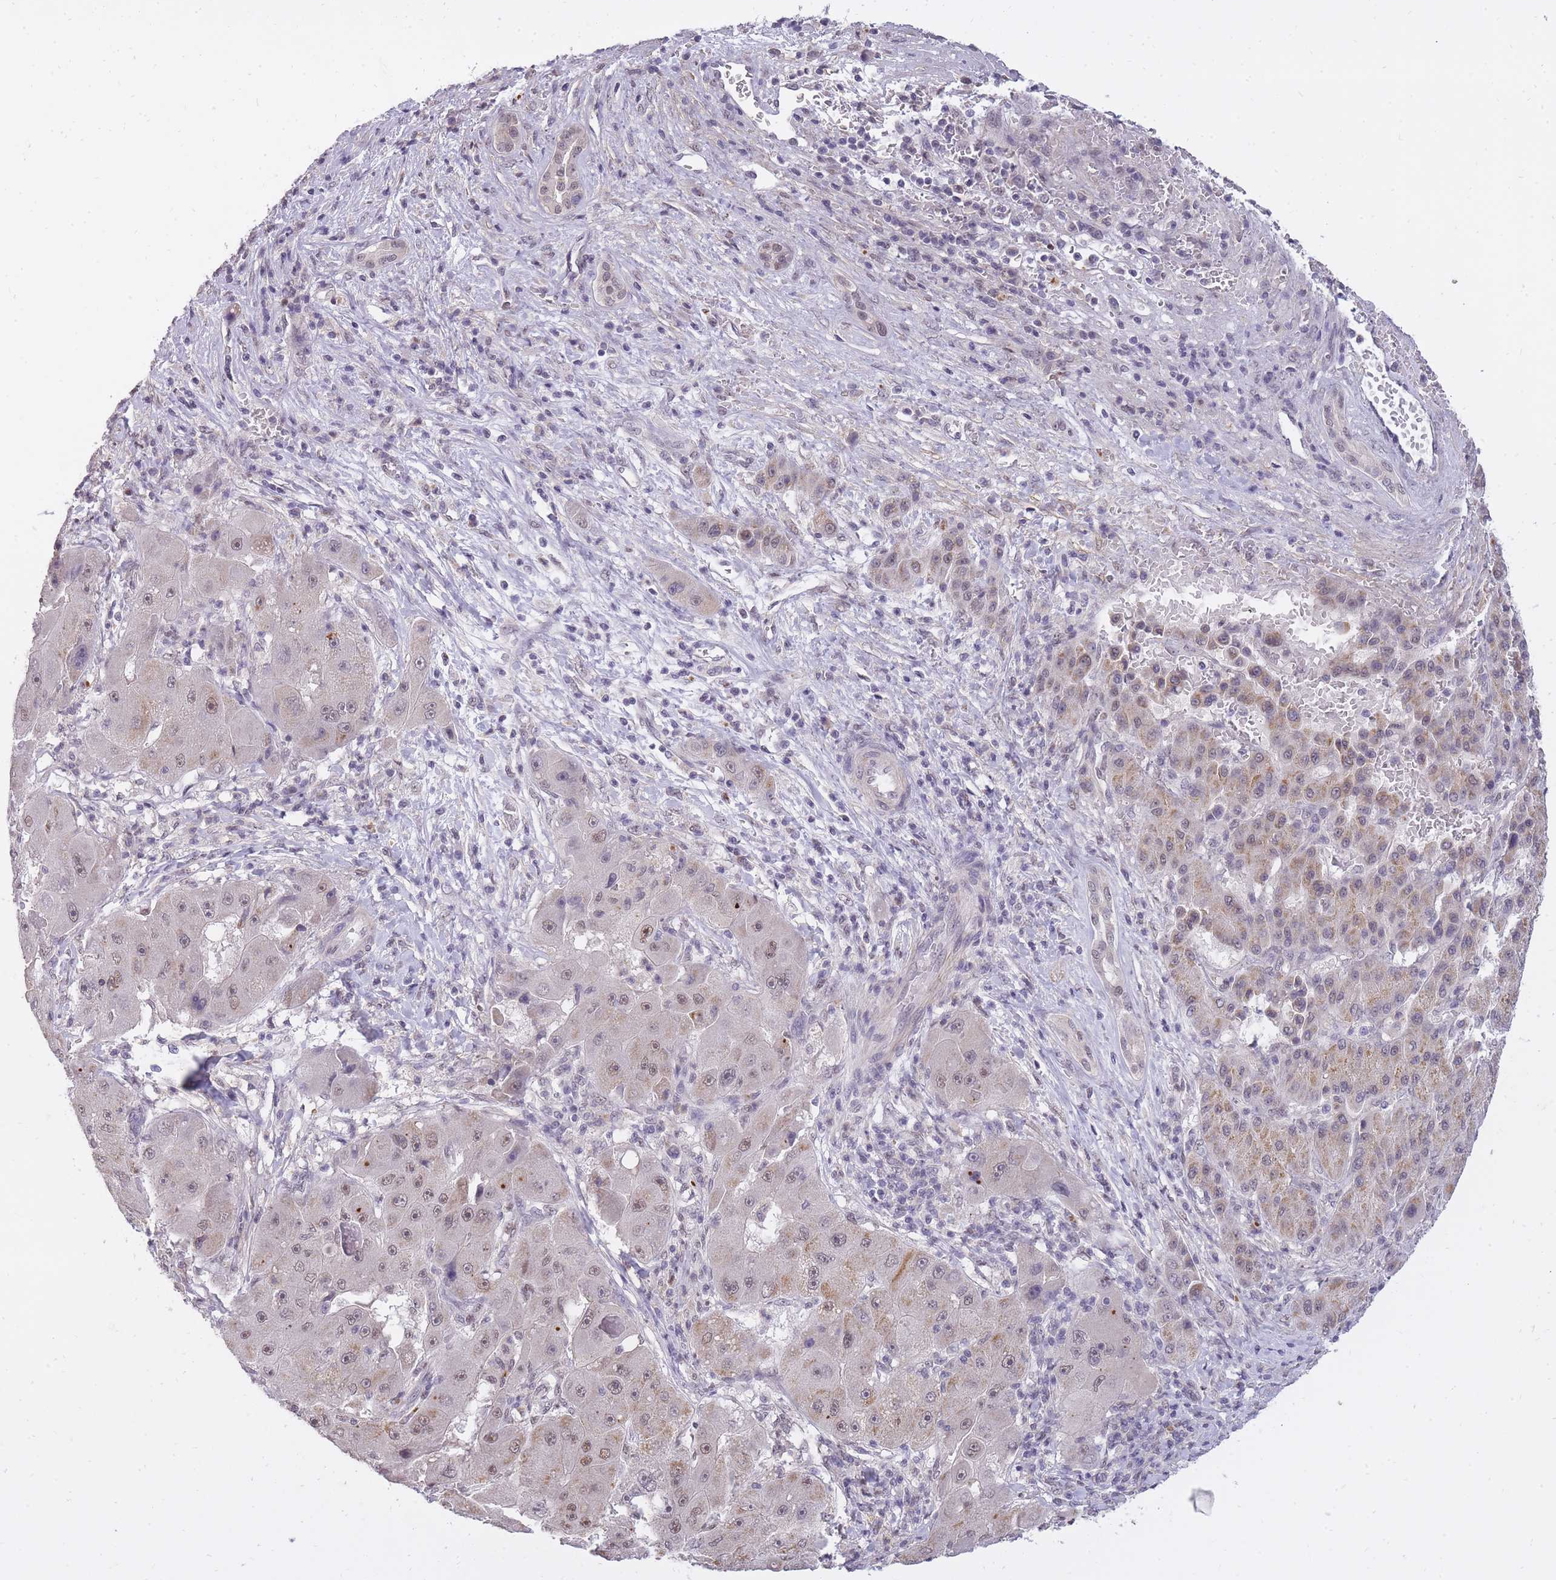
{"staining": {"intensity": "moderate", "quantity": "25%-75%", "location": "cytoplasmic/membranous,nuclear"}, "tissue": "liver cancer", "cell_type": "Tumor cells", "image_type": "cancer", "snomed": [{"axis": "morphology", "description": "Carcinoma, Hepatocellular, NOS"}, {"axis": "topography", "description": "Liver"}], "caption": "Immunohistochemistry (IHC) staining of hepatocellular carcinoma (liver), which demonstrates medium levels of moderate cytoplasmic/membranous and nuclear expression in approximately 25%-75% of tumor cells indicating moderate cytoplasmic/membranous and nuclear protein positivity. The staining was performed using DAB (3,3'-diaminobenzidine) (brown) for protein detection and nuclei were counterstained in hematoxylin (blue).", "gene": "TIGD1", "patient": {"sex": "male", "age": 76}}